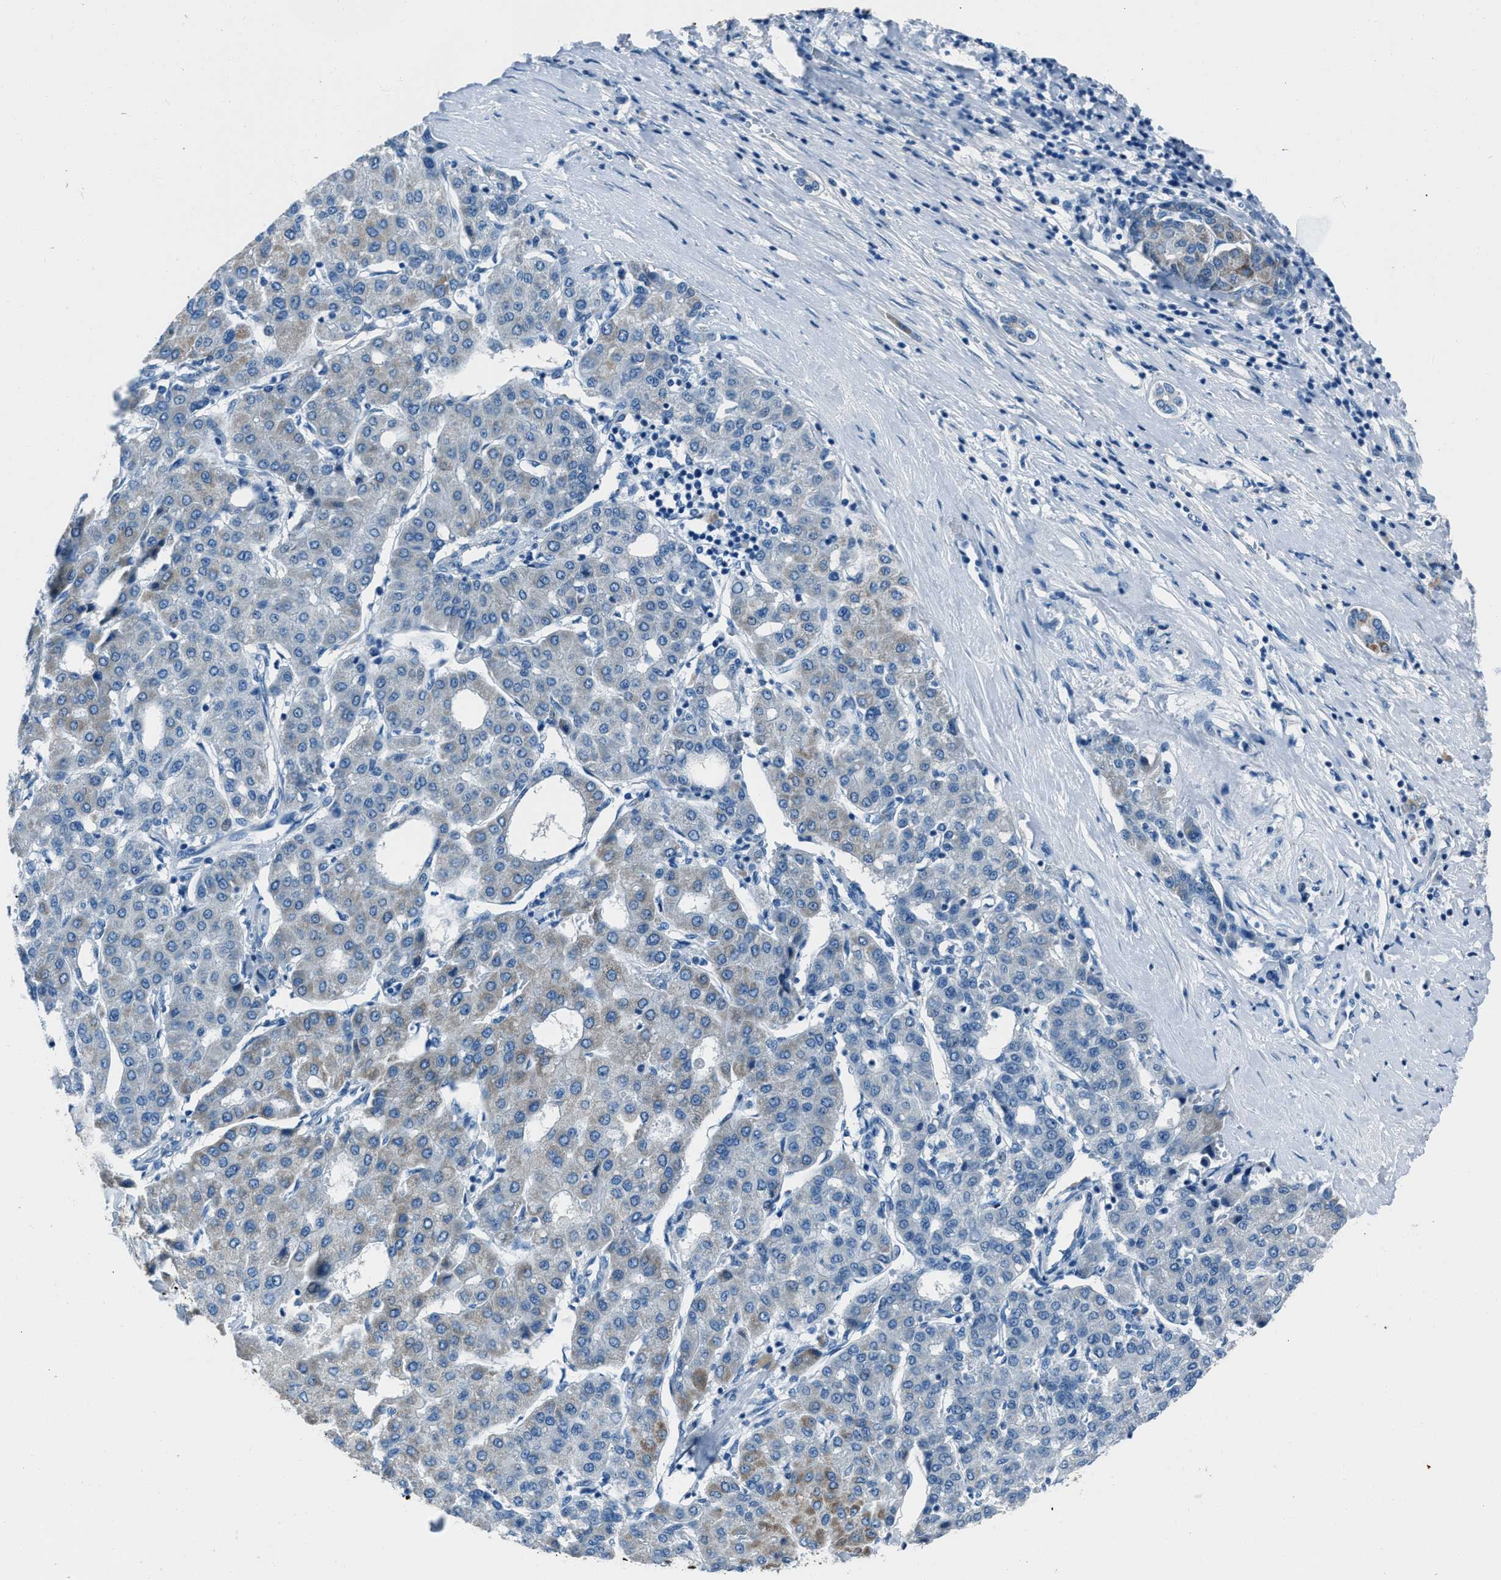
{"staining": {"intensity": "weak", "quantity": "<25%", "location": "cytoplasmic/membranous"}, "tissue": "liver cancer", "cell_type": "Tumor cells", "image_type": "cancer", "snomed": [{"axis": "morphology", "description": "Carcinoma, Hepatocellular, NOS"}, {"axis": "topography", "description": "Liver"}], "caption": "Immunohistochemistry (IHC) photomicrograph of neoplastic tissue: human liver cancer stained with DAB shows no significant protein staining in tumor cells.", "gene": "AMACR", "patient": {"sex": "male", "age": 65}}